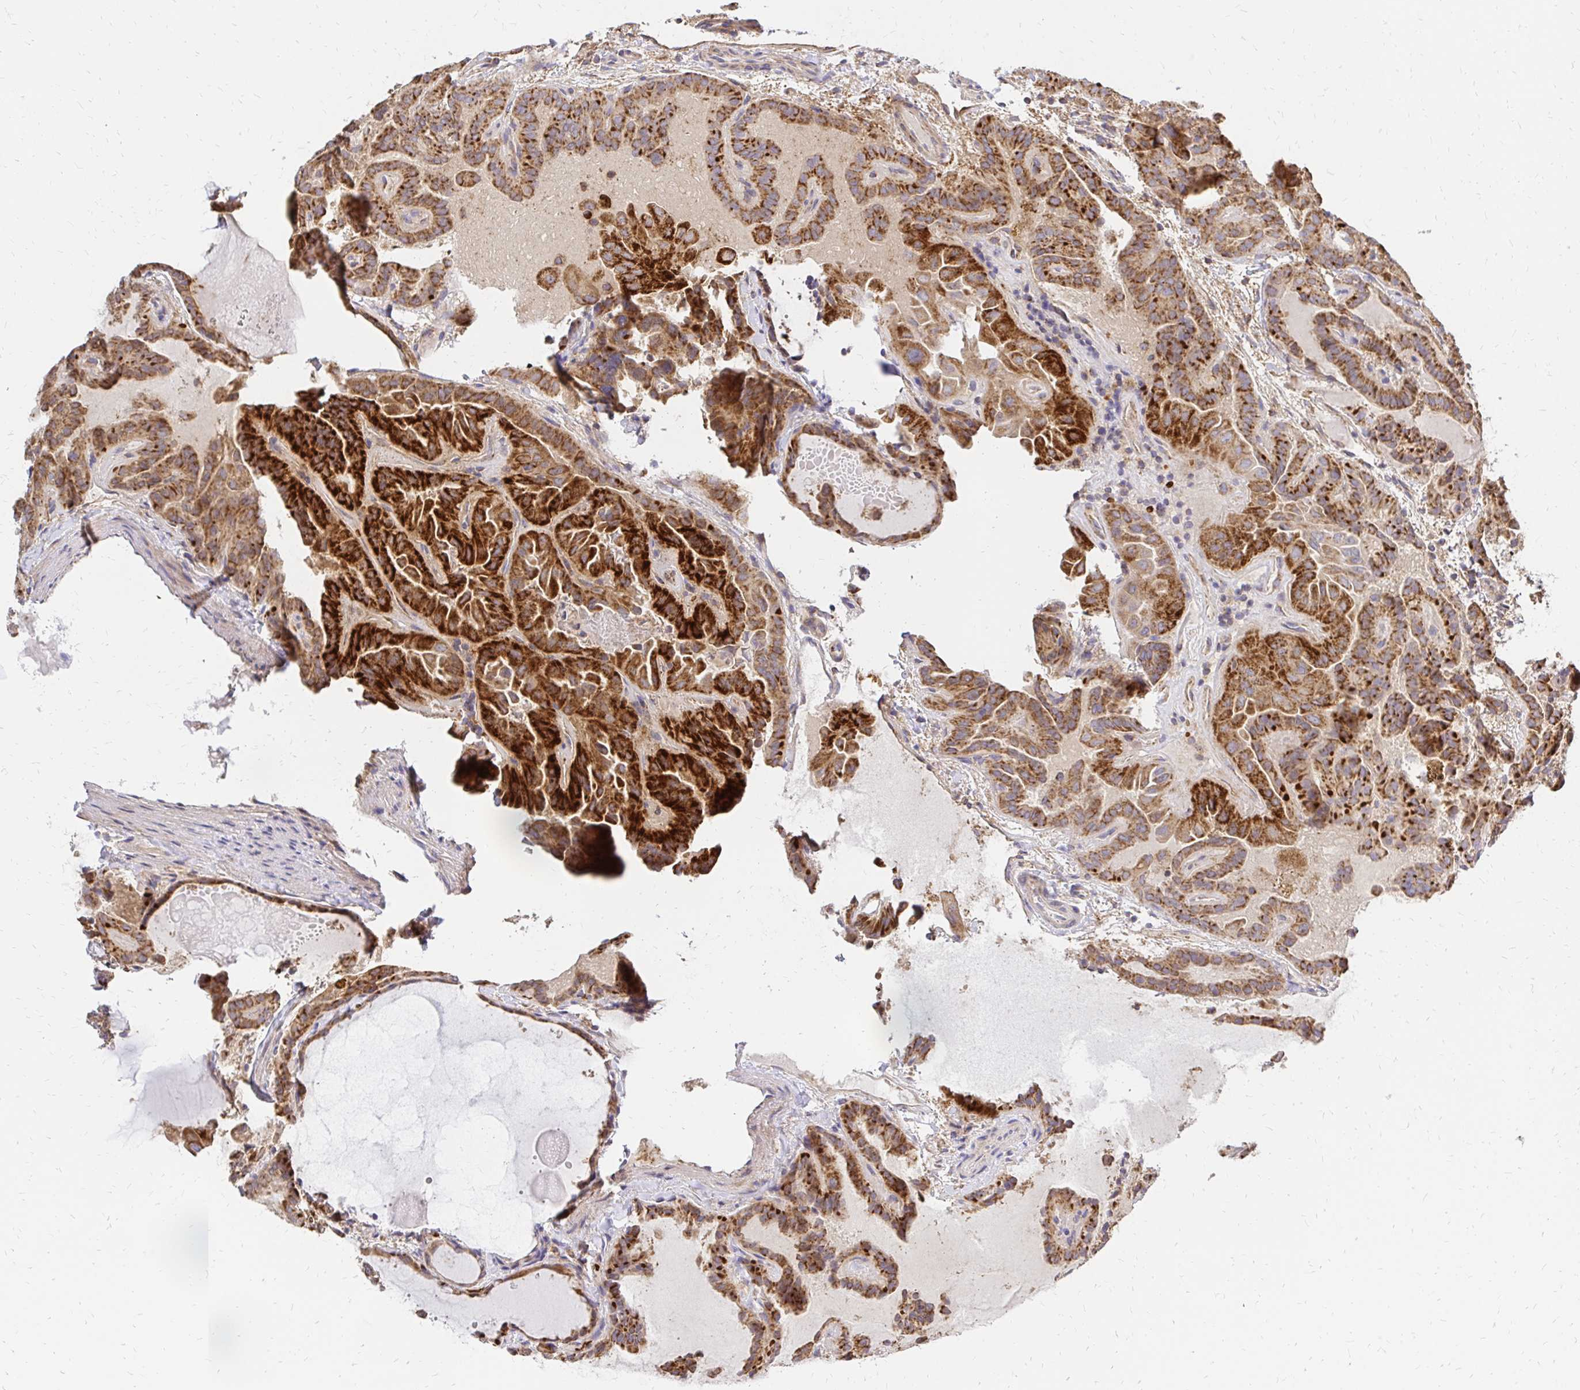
{"staining": {"intensity": "strong", "quantity": ">75%", "location": "cytoplasmic/membranous"}, "tissue": "thyroid cancer", "cell_type": "Tumor cells", "image_type": "cancer", "snomed": [{"axis": "morphology", "description": "Papillary adenocarcinoma, NOS"}, {"axis": "topography", "description": "Thyroid gland"}], "caption": "A micrograph showing strong cytoplasmic/membranous expression in approximately >75% of tumor cells in thyroid cancer (papillary adenocarcinoma), as visualized by brown immunohistochemical staining.", "gene": "MRPL13", "patient": {"sex": "female", "age": 46}}